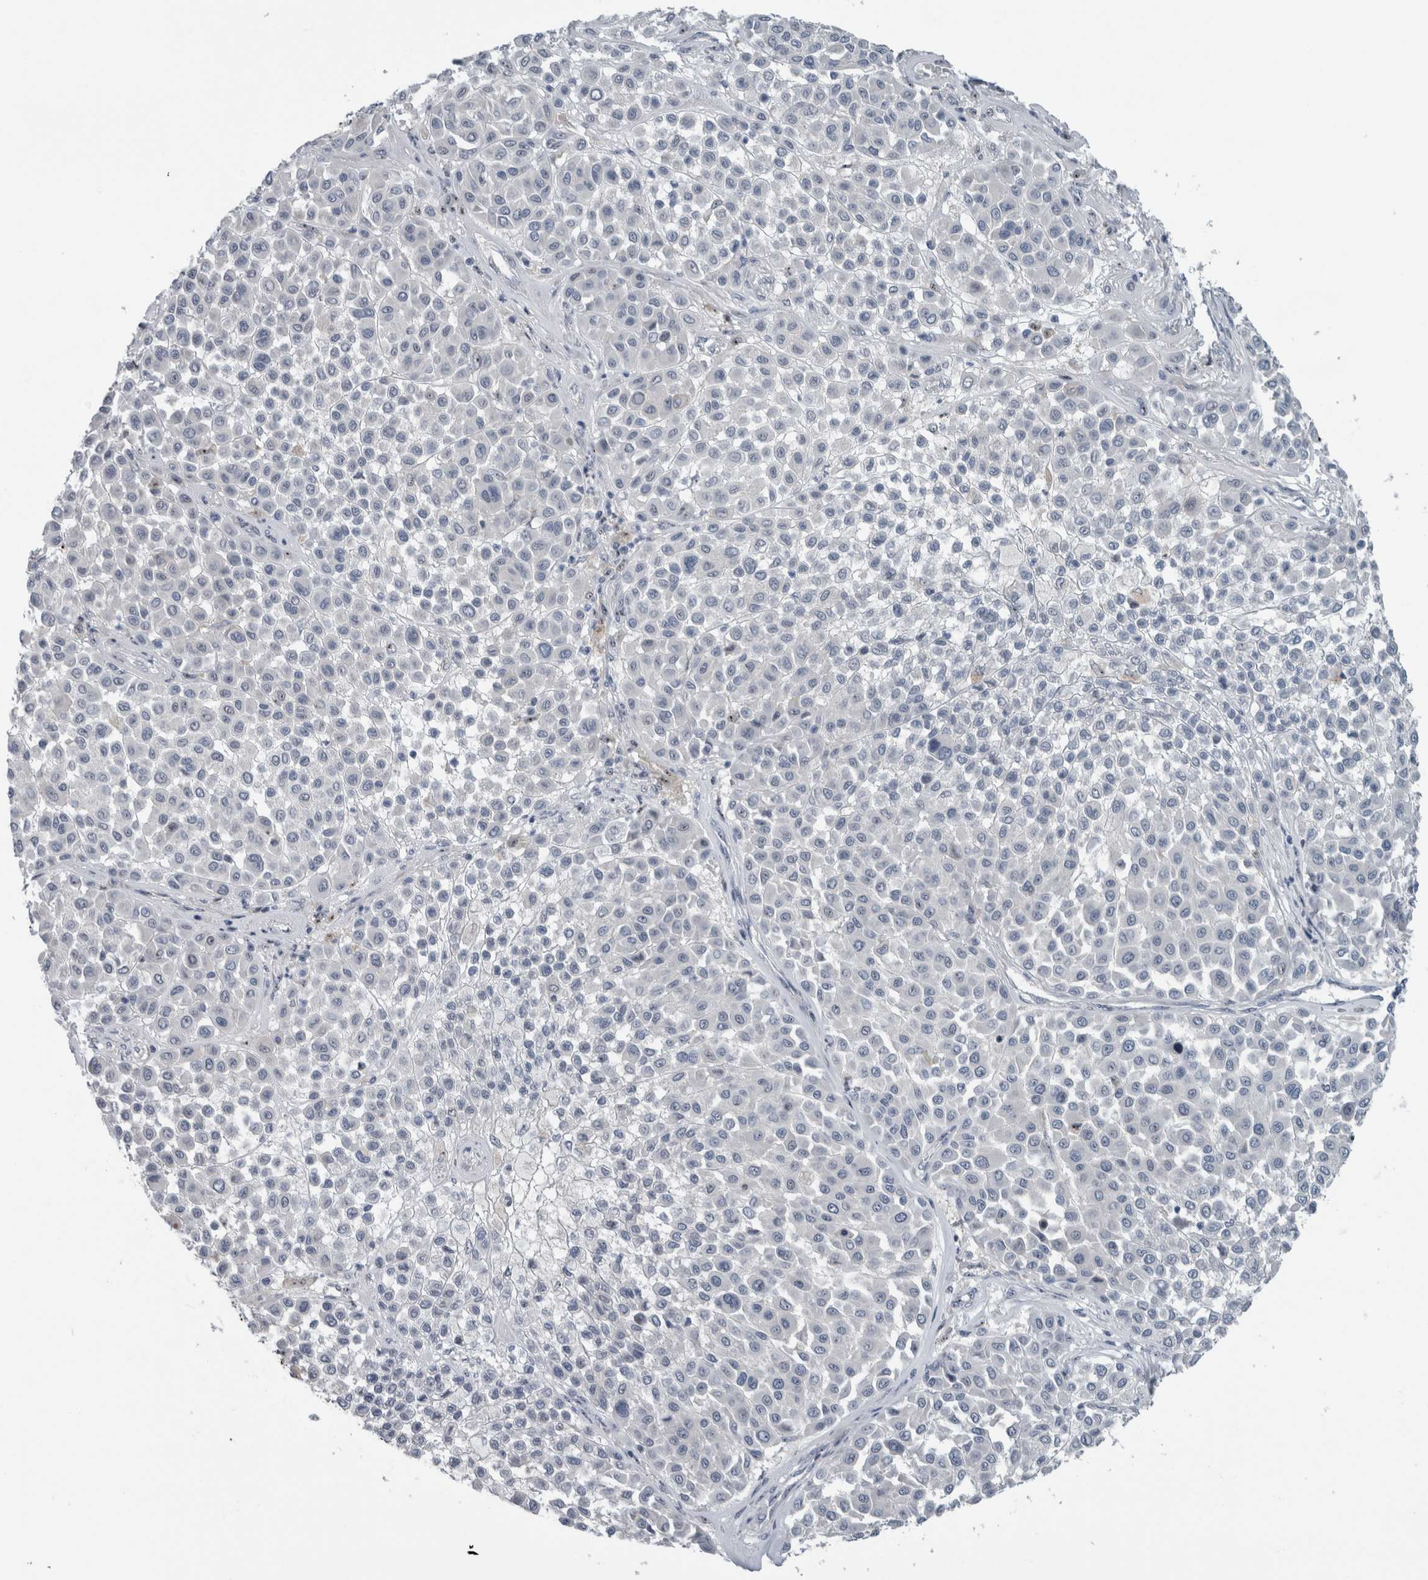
{"staining": {"intensity": "negative", "quantity": "none", "location": "none"}, "tissue": "melanoma", "cell_type": "Tumor cells", "image_type": "cancer", "snomed": [{"axis": "morphology", "description": "Malignant melanoma, Metastatic site"}, {"axis": "topography", "description": "Soft tissue"}], "caption": "Immunohistochemistry (IHC) image of human malignant melanoma (metastatic site) stained for a protein (brown), which exhibits no expression in tumor cells.", "gene": "UTP6", "patient": {"sex": "male", "age": 41}}